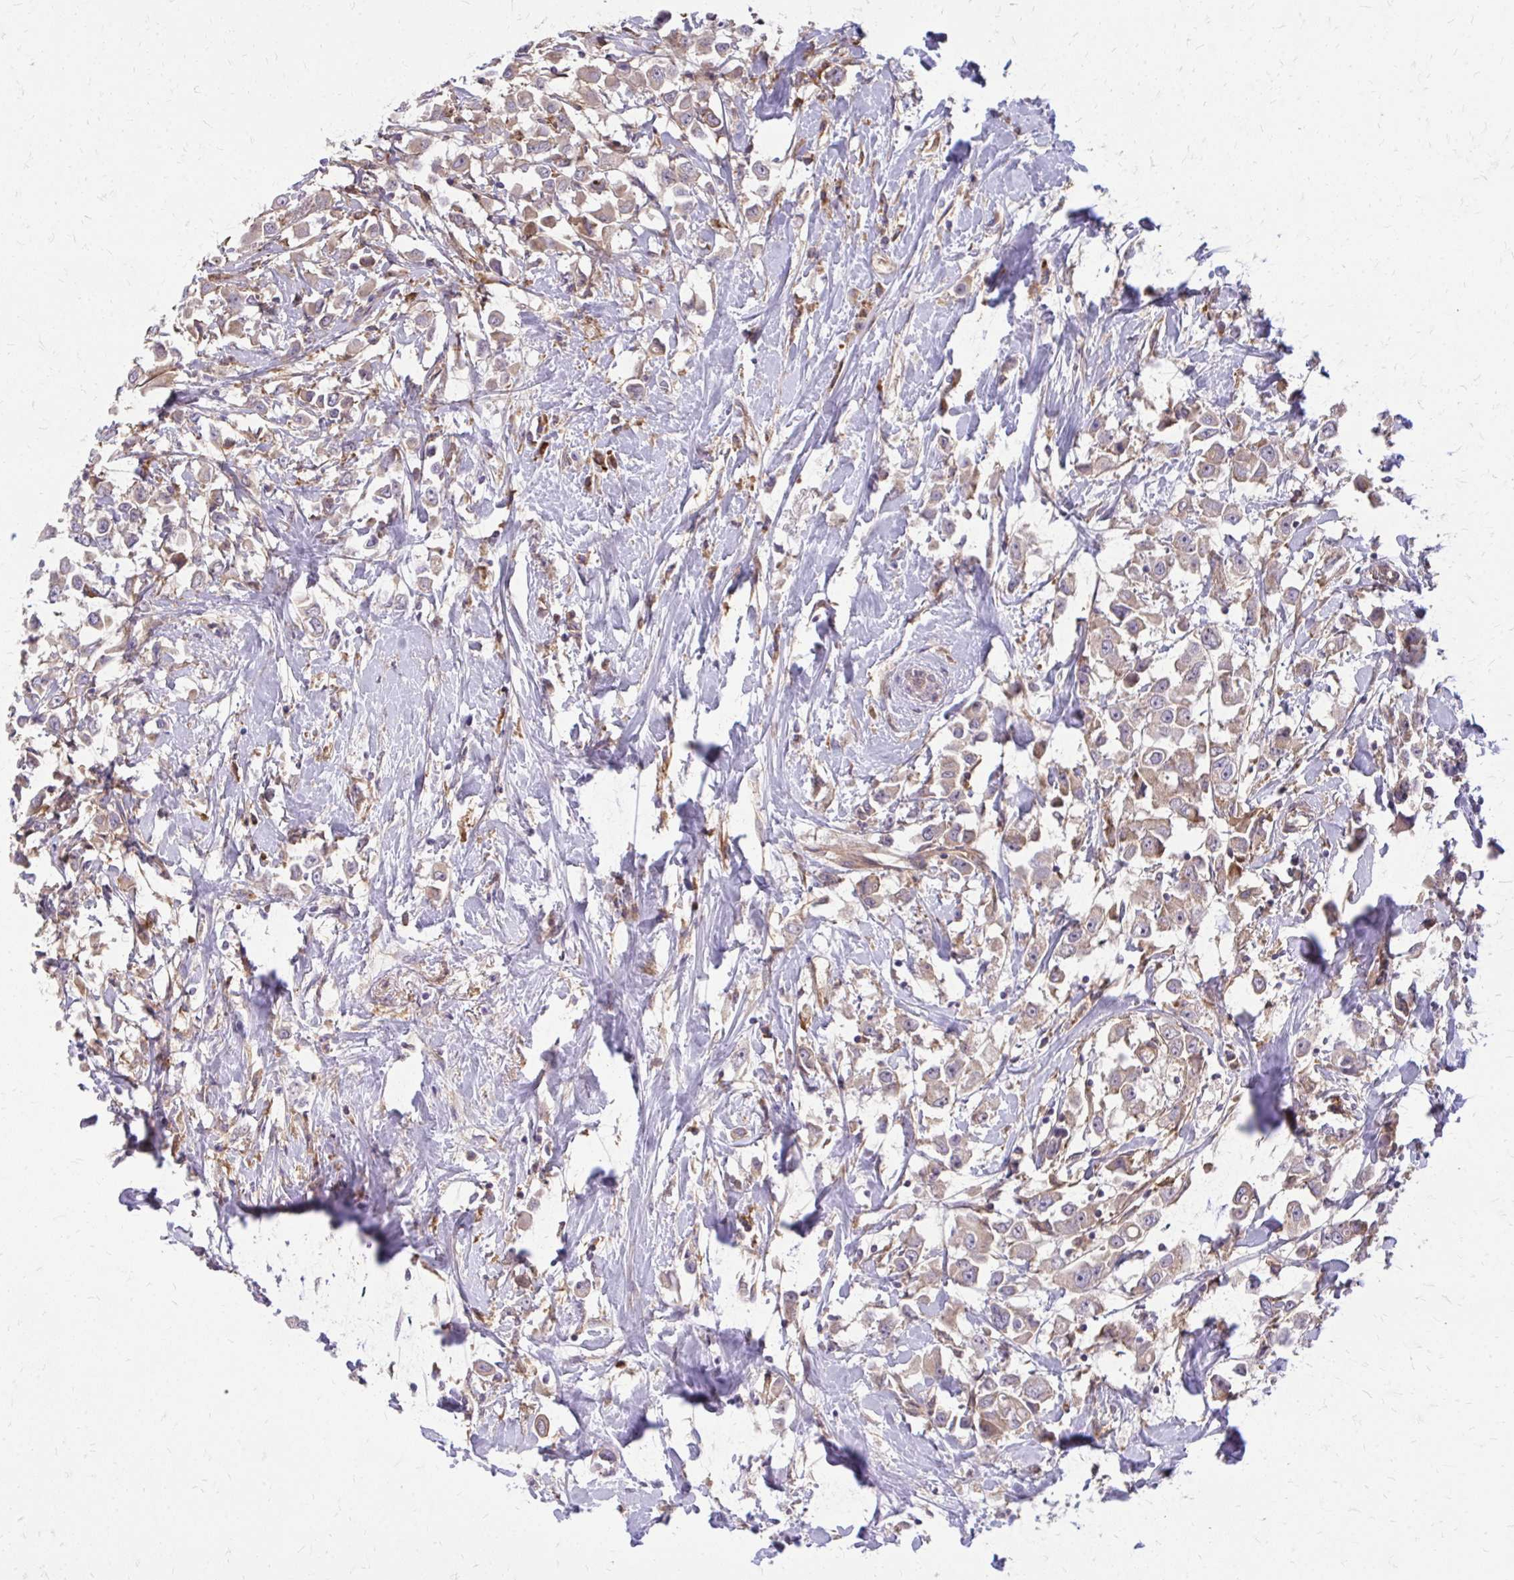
{"staining": {"intensity": "weak", "quantity": ">75%", "location": "cytoplasmic/membranous"}, "tissue": "breast cancer", "cell_type": "Tumor cells", "image_type": "cancer", "snomed": [{"axis": "morphology", "description": "Duct carcinoma"}, {"axis": "topography", "description": "Breast"}], "caption": "Protein analysis of breast intraductal carcinoma tissue reveals weak cytoplasmic/membranous positivity in about >75% of tumor cells. The staining was performed using DAB, with brown indicating positive protein expression. Nuclei are stained blue with hematoxylin.", "gene": "OXNAD1", "patient": {"sex": "female", "age": 61}}